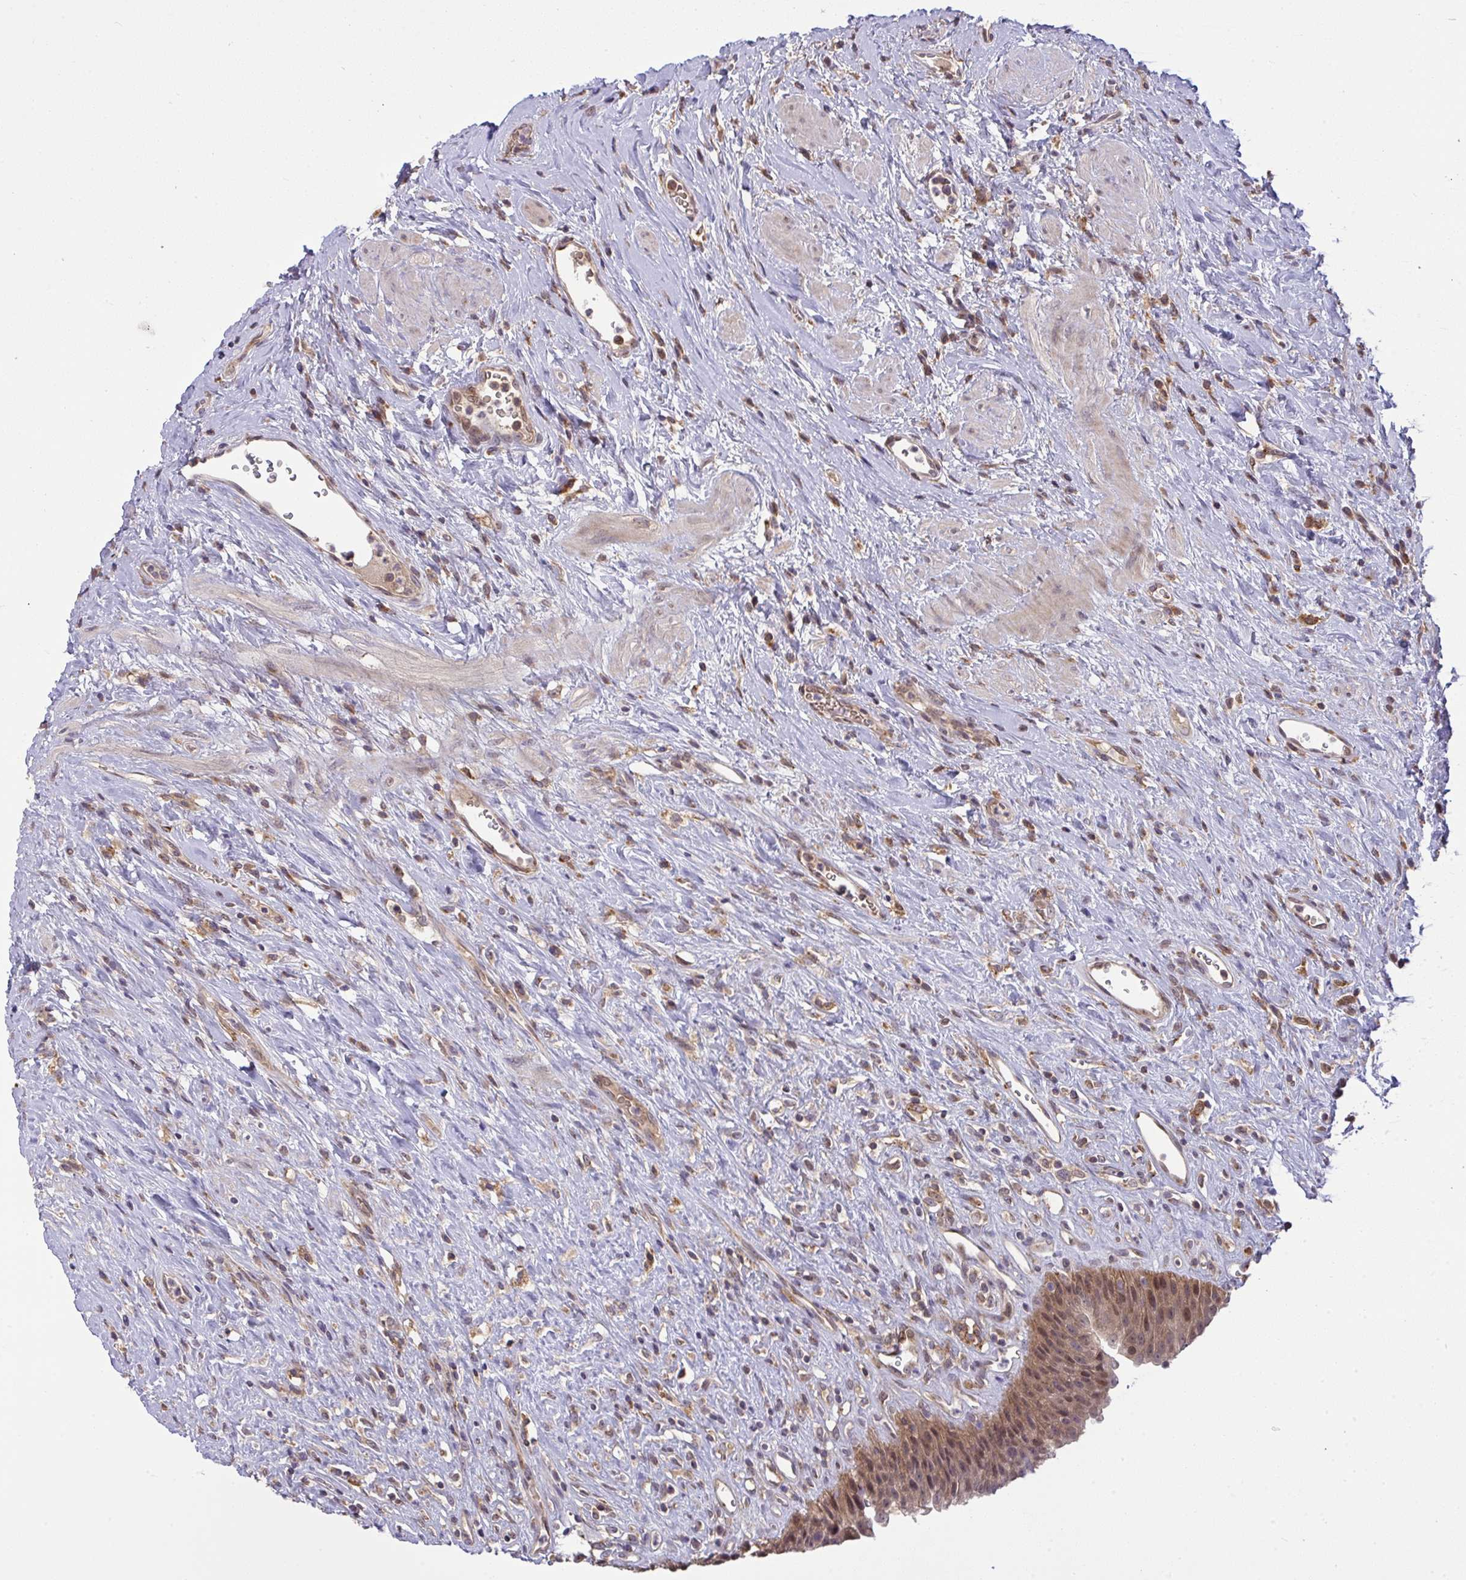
{"staining": {"intensity": "moderate", "quantity": "<25%", "location": "cytoplasmic/membranous,nuclear"}, "tissue": "urinary bladder", "cell_type": "Urothelial cells", "image_type": "normal", "snomed": [{"axis": "morphology", "description": "Normal tissue, NOS"}, {"axis": "topography", "description": "Urinary bladder"}], "caption": "Immunohistochemical staining of unremarkable human urinary bladder reveals low levels of moderate cytoplasmic/membranous,nuclear staining in approximately <25% of urothelial cells.", "gene": "SLC9A6", "patient": {"sex": "female", "age": 56}}